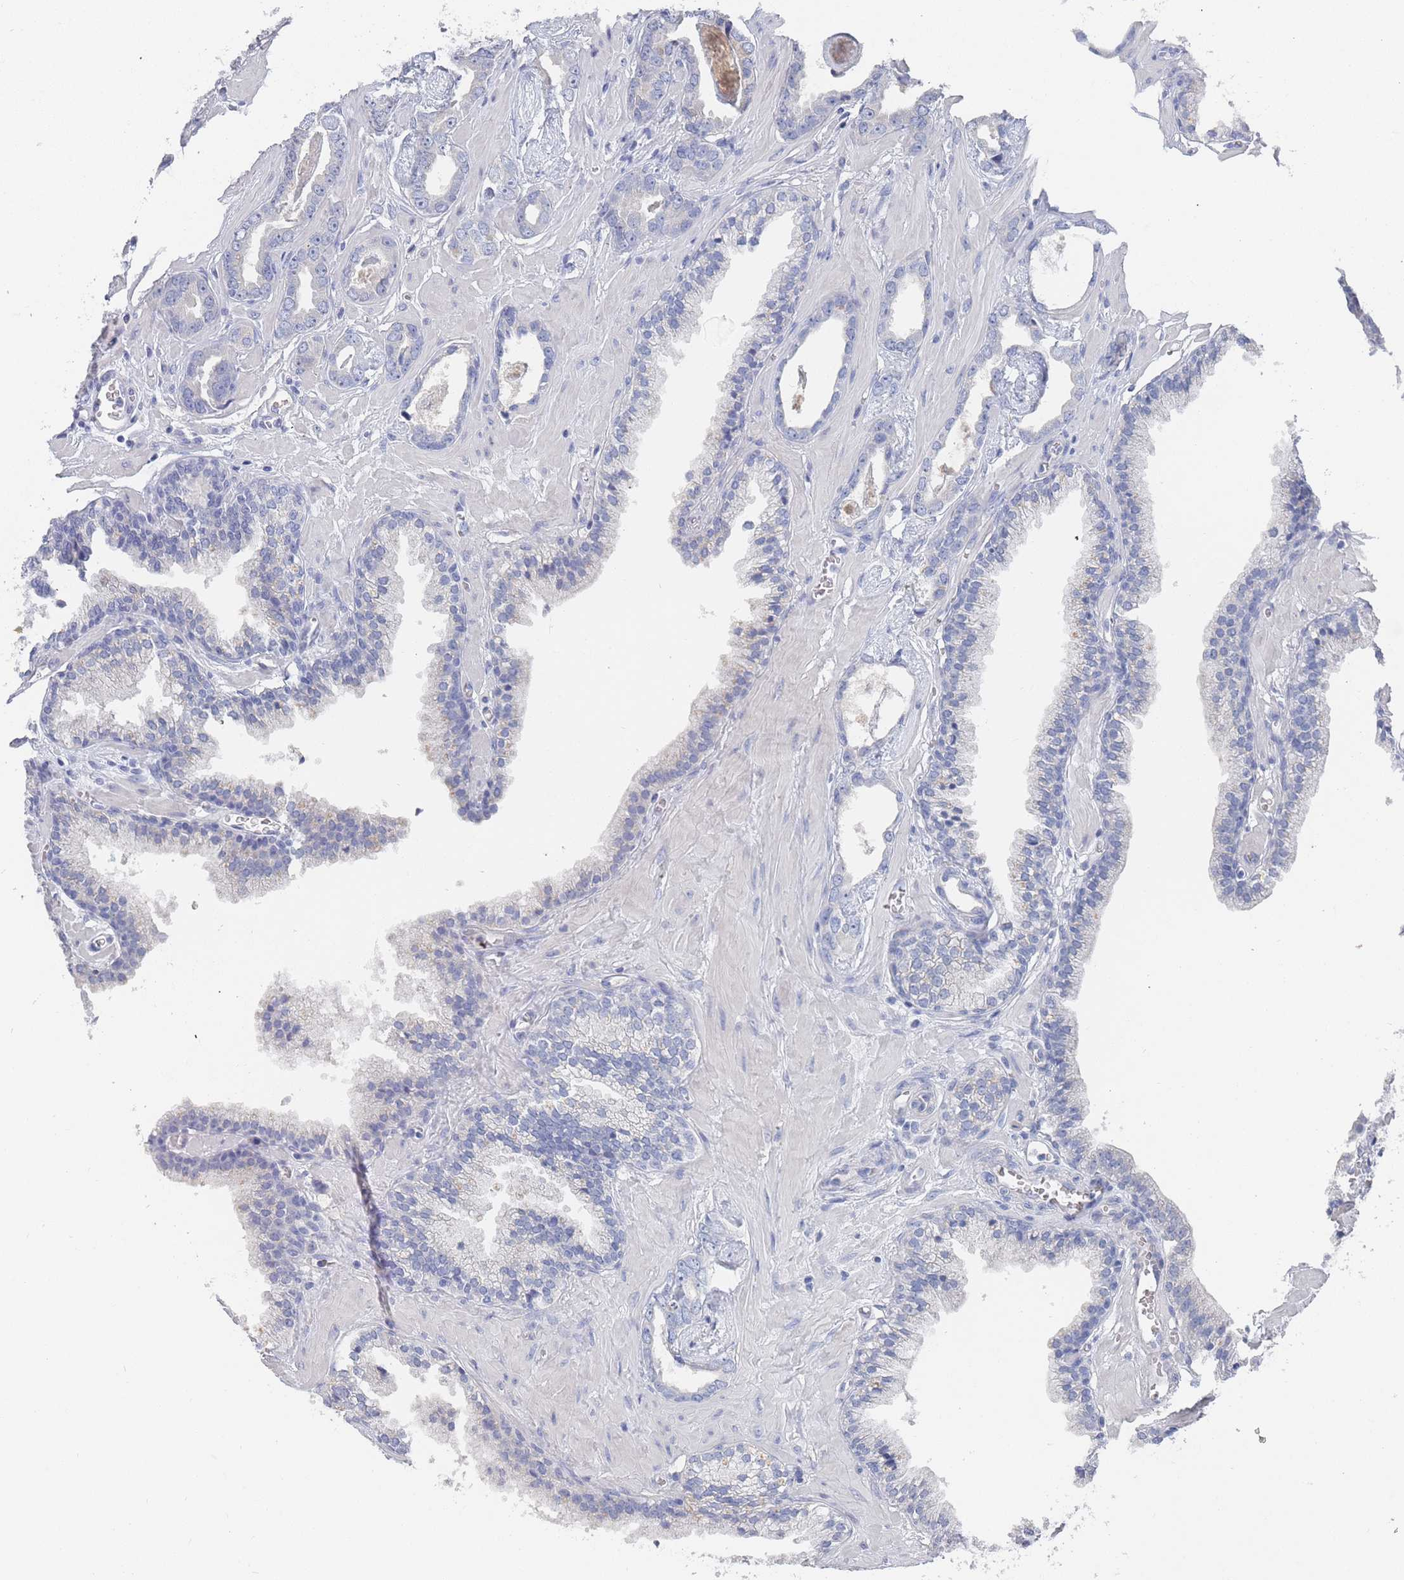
{"staining": {"intensity": "negative", "quantity": "none", "location": "none"}, "tissue": "prostate cancer", "cell_type": "Tumor cells", "image_type": "cancer", "snomed": [{"axis": "morphology", "description": "Adenocarcinoma, Low grade"}, {"axis": "topography", "description": "Prostate"}], "caption": "DAB (3,3'-diaminobenzidine) immunohistochemical staining of human prostate cancer (adenocarcinoma (low-grade)) demonstrates no significant positivity in tumor cells.", "gene": "ACAD11", "patient": {"sex": "male", "age": 60}}